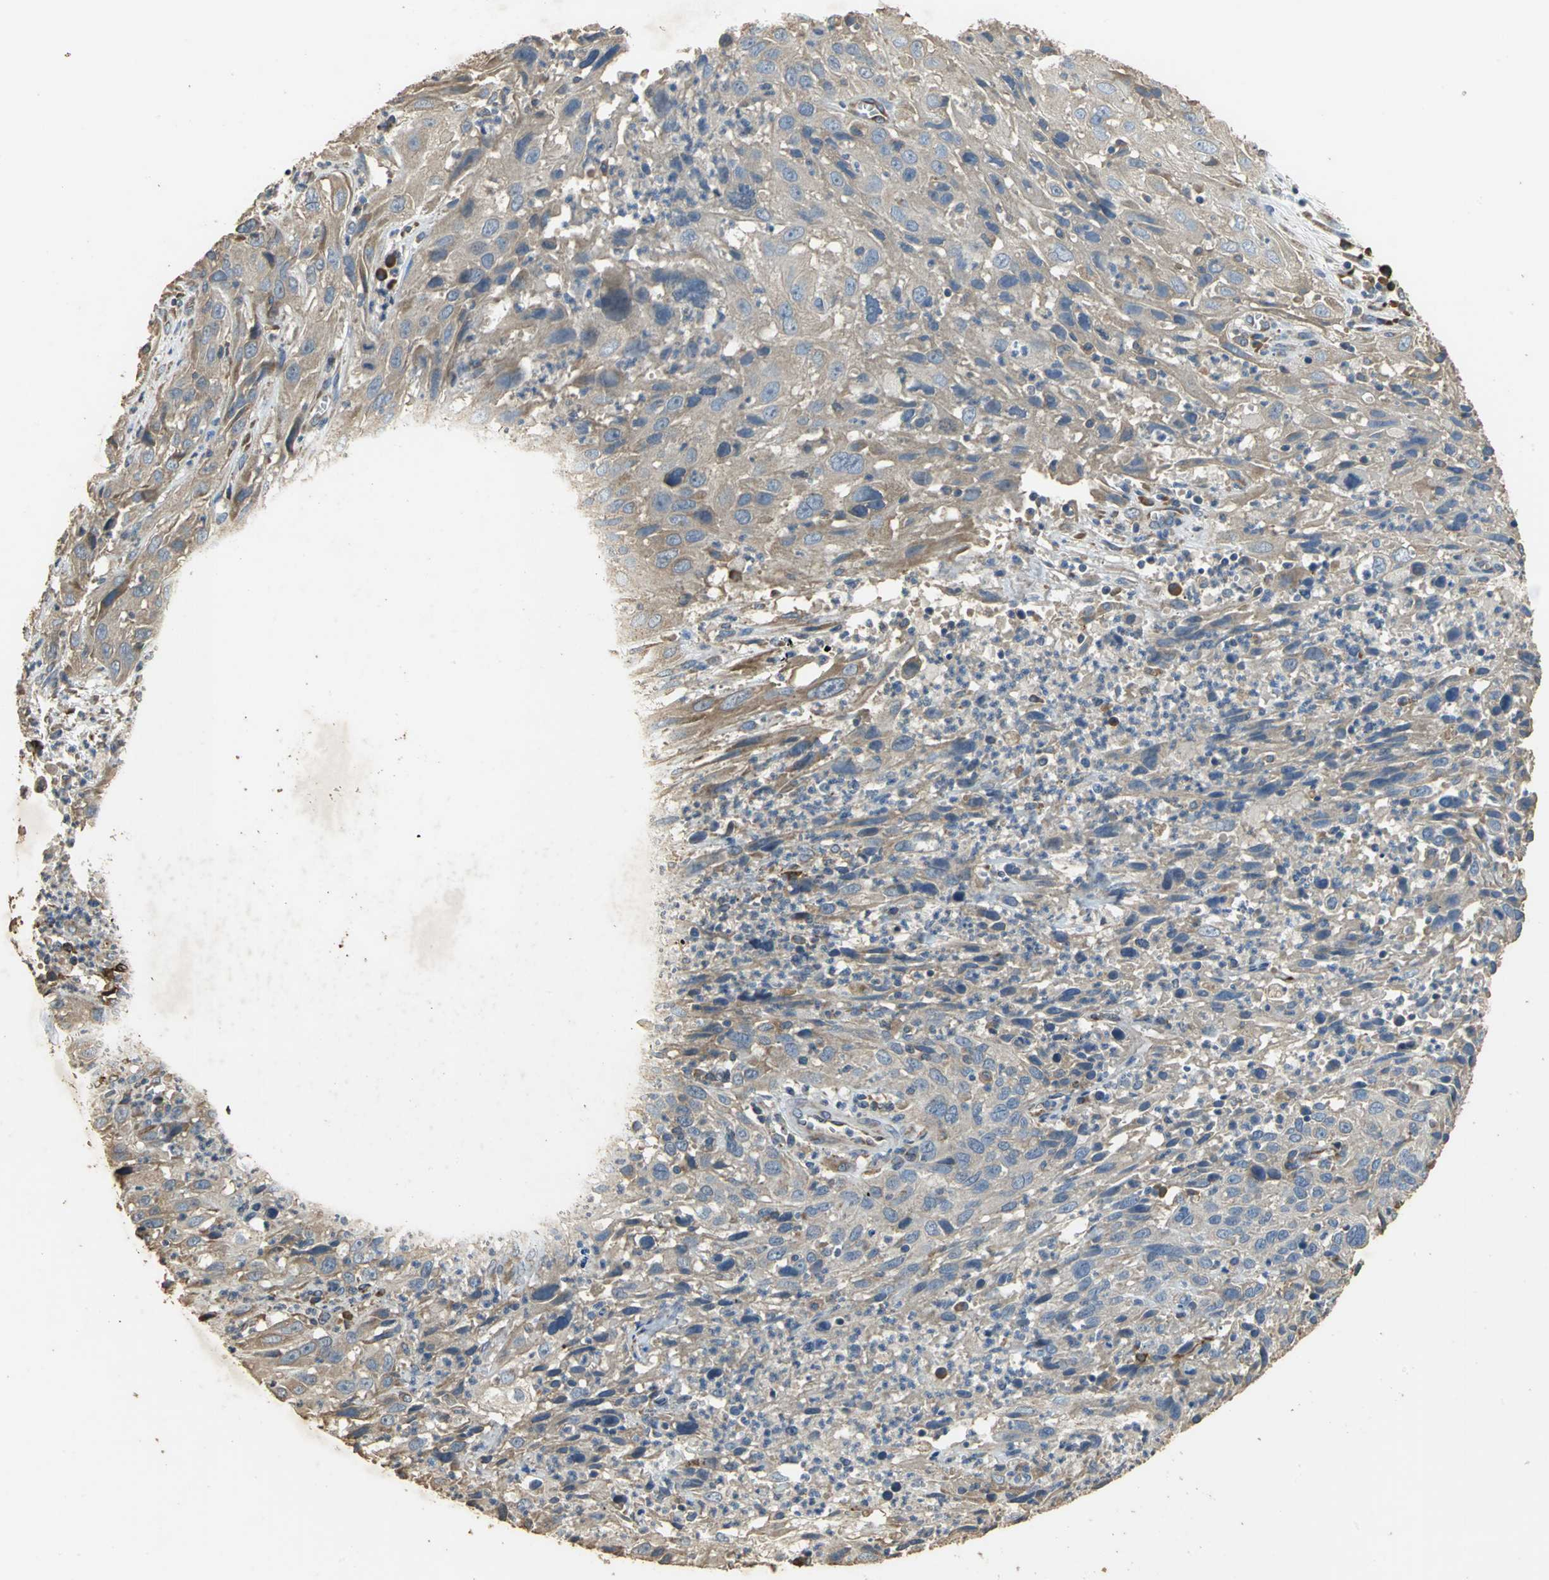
{"staining": {"intensity": "moderate", "quantity": ">75%", "location": "cytoplasmic/membranous"}, "tissue": "cervical cancer", "cell_type": "Tumor cells", "image_type": "cancer", "snomed": [{"axis": "morphology", "description": "Squamous cell carcinoma, NOS"}, {"axis": "topography", "description": "Cervix"}], "caption": "DAB (3,3'-diaminobenzidine) immunohistochemical staining of human cervical squamous cell carcinoma exhibits moderate cytoplasmic/membranous protein expression in approximately >75% of tumor cells.", "gene": "ACSL4", "patient": {"sex": "female", "age": 32}}